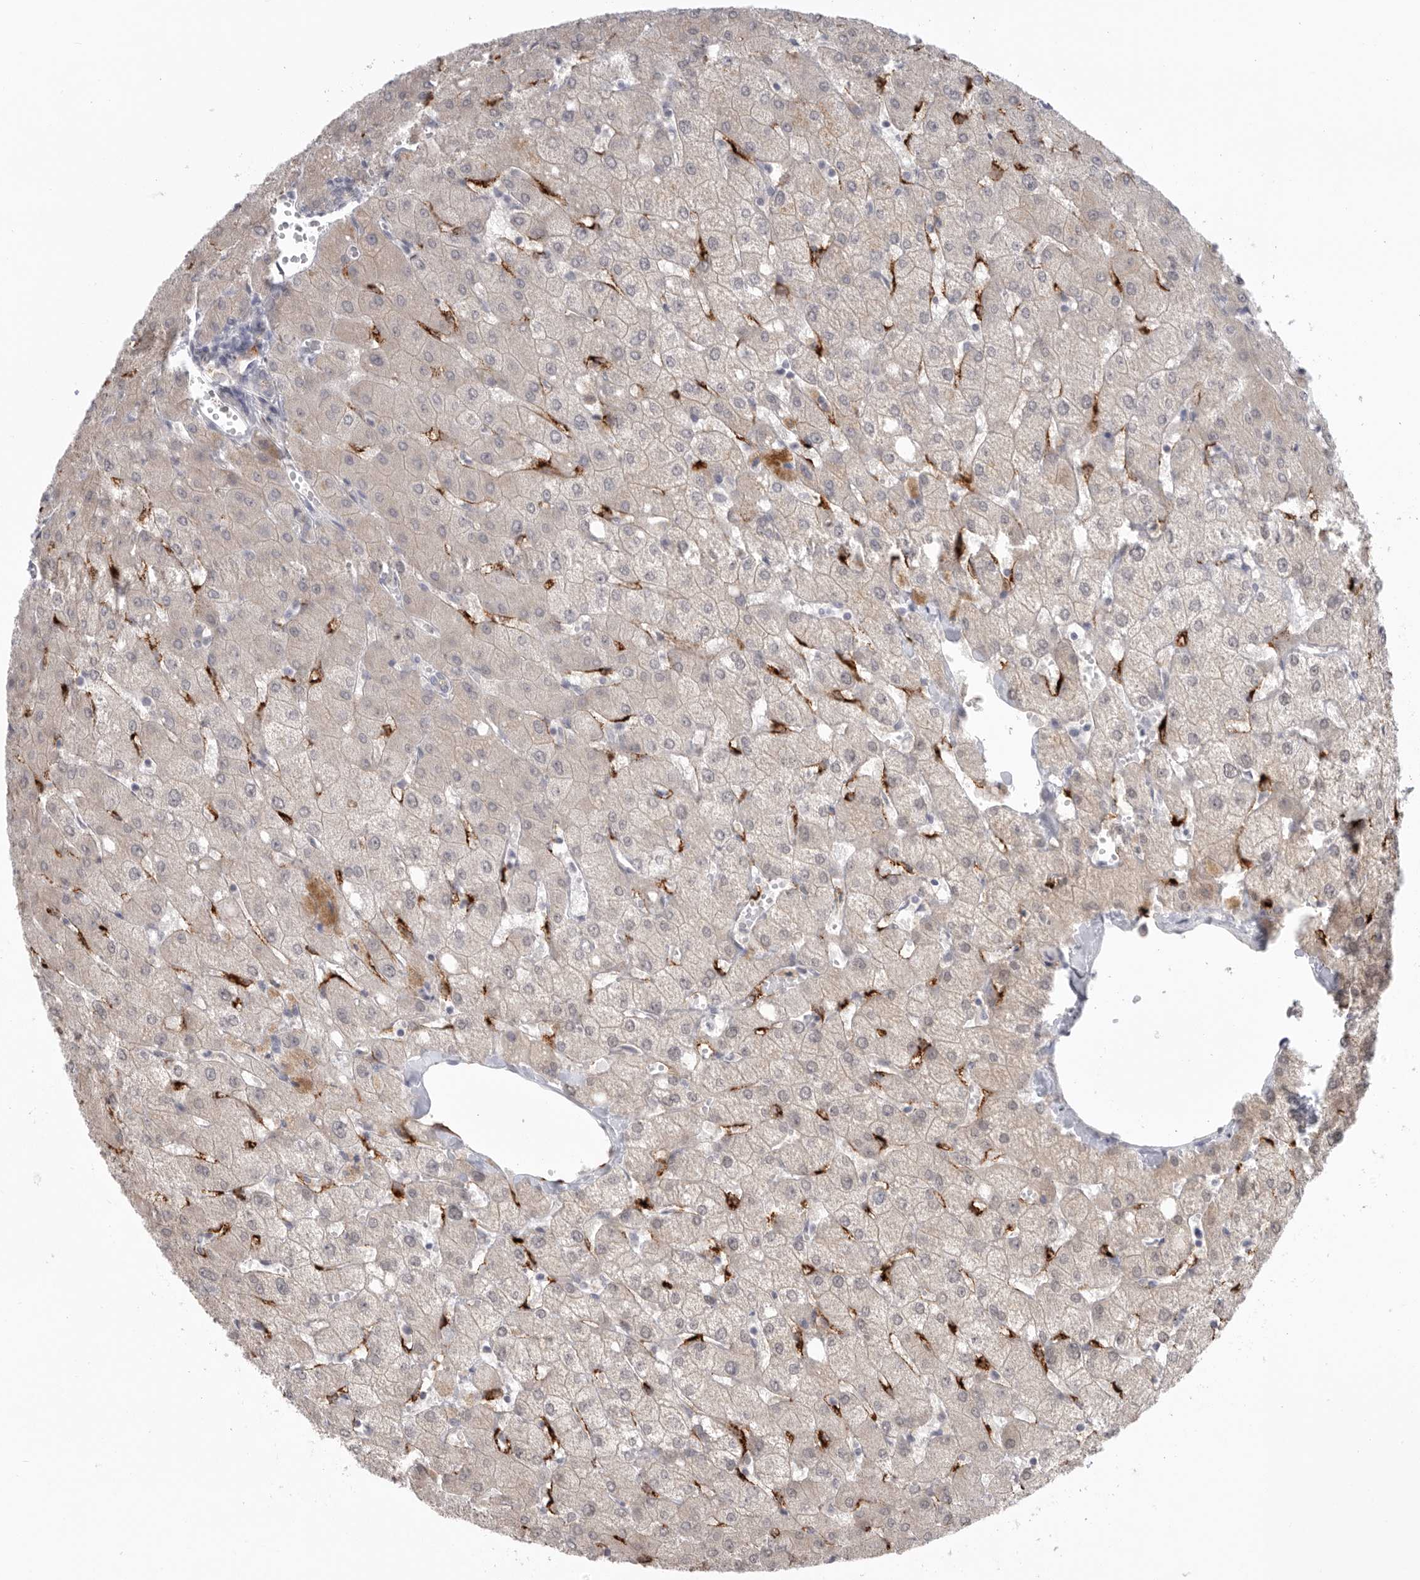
{"staining": {"intensity": "negative", "quantity": "none", "location": "none"}, "tissue": "liver", "cell_type": "Cholangiocytes", "image_type": "normal", "snomed": [{"axis": "morphology", "description": "Normal tissue, NOS"}, {"axis": "topography", "description": "Liver"}], "caption": "An IHC photomicrograph of unremarkable liver is shown. There is no staining in cholangiocytes of liver.", "gene": "STAB2", "patient": {"sex": "female", "age": 54}}